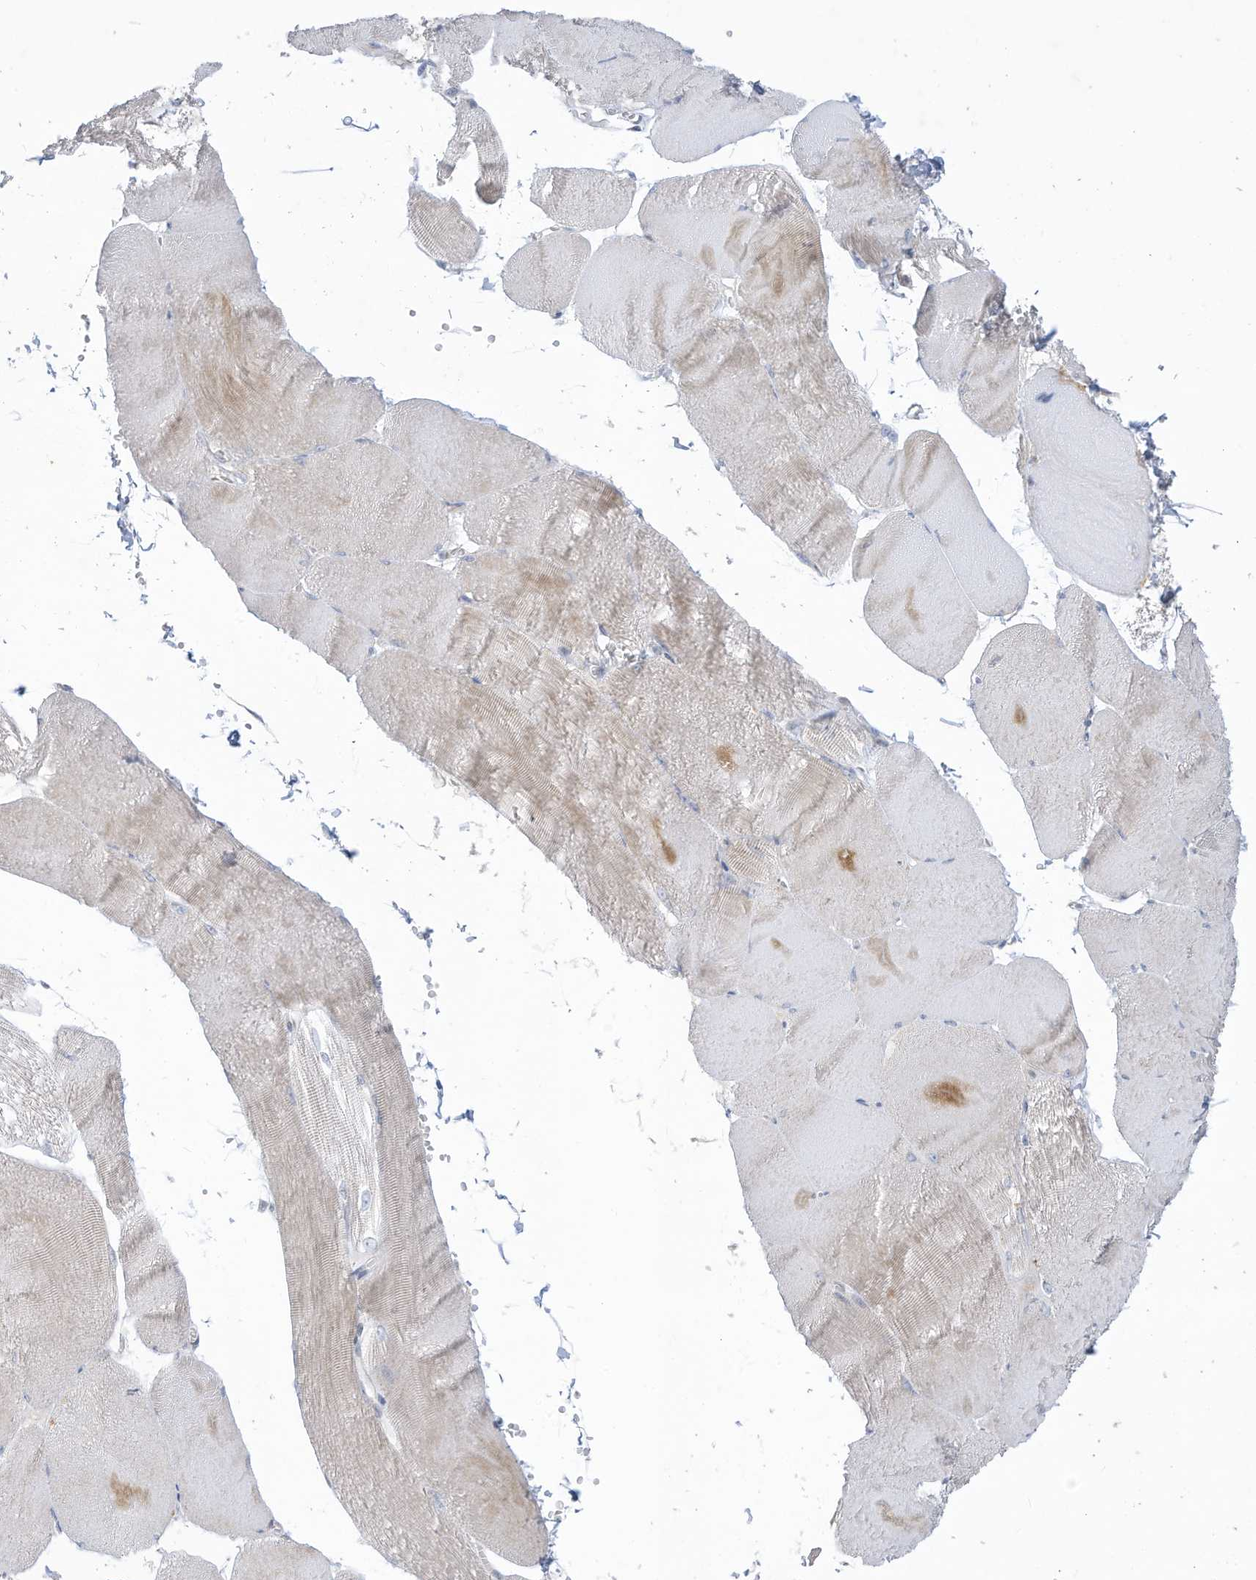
{"staining": {"intensity": "weak", "quantity": "<25%", "location": "cytoplasmic/membranous"}, "tissue": "skeletal muscle", "cell_type": "Myocytes", "image_type": "normal", "snomed": [{"axis": "morphology", "description": "Normal tissue, NOS"}, {"axis": "morphology", "description": "Basal cell carcinoma"}, {"axis": "topography", "description": "Skeletal muscle"}], "caption": "High power microscopy histopathology image of an immunohistochemistry (IHC) photomicrograph of unremarkable skeletal muscle, revealing no significant positivity in myocytes.", "gene": "LRRN2", "patient": {"sex": "female", "age": 64}}